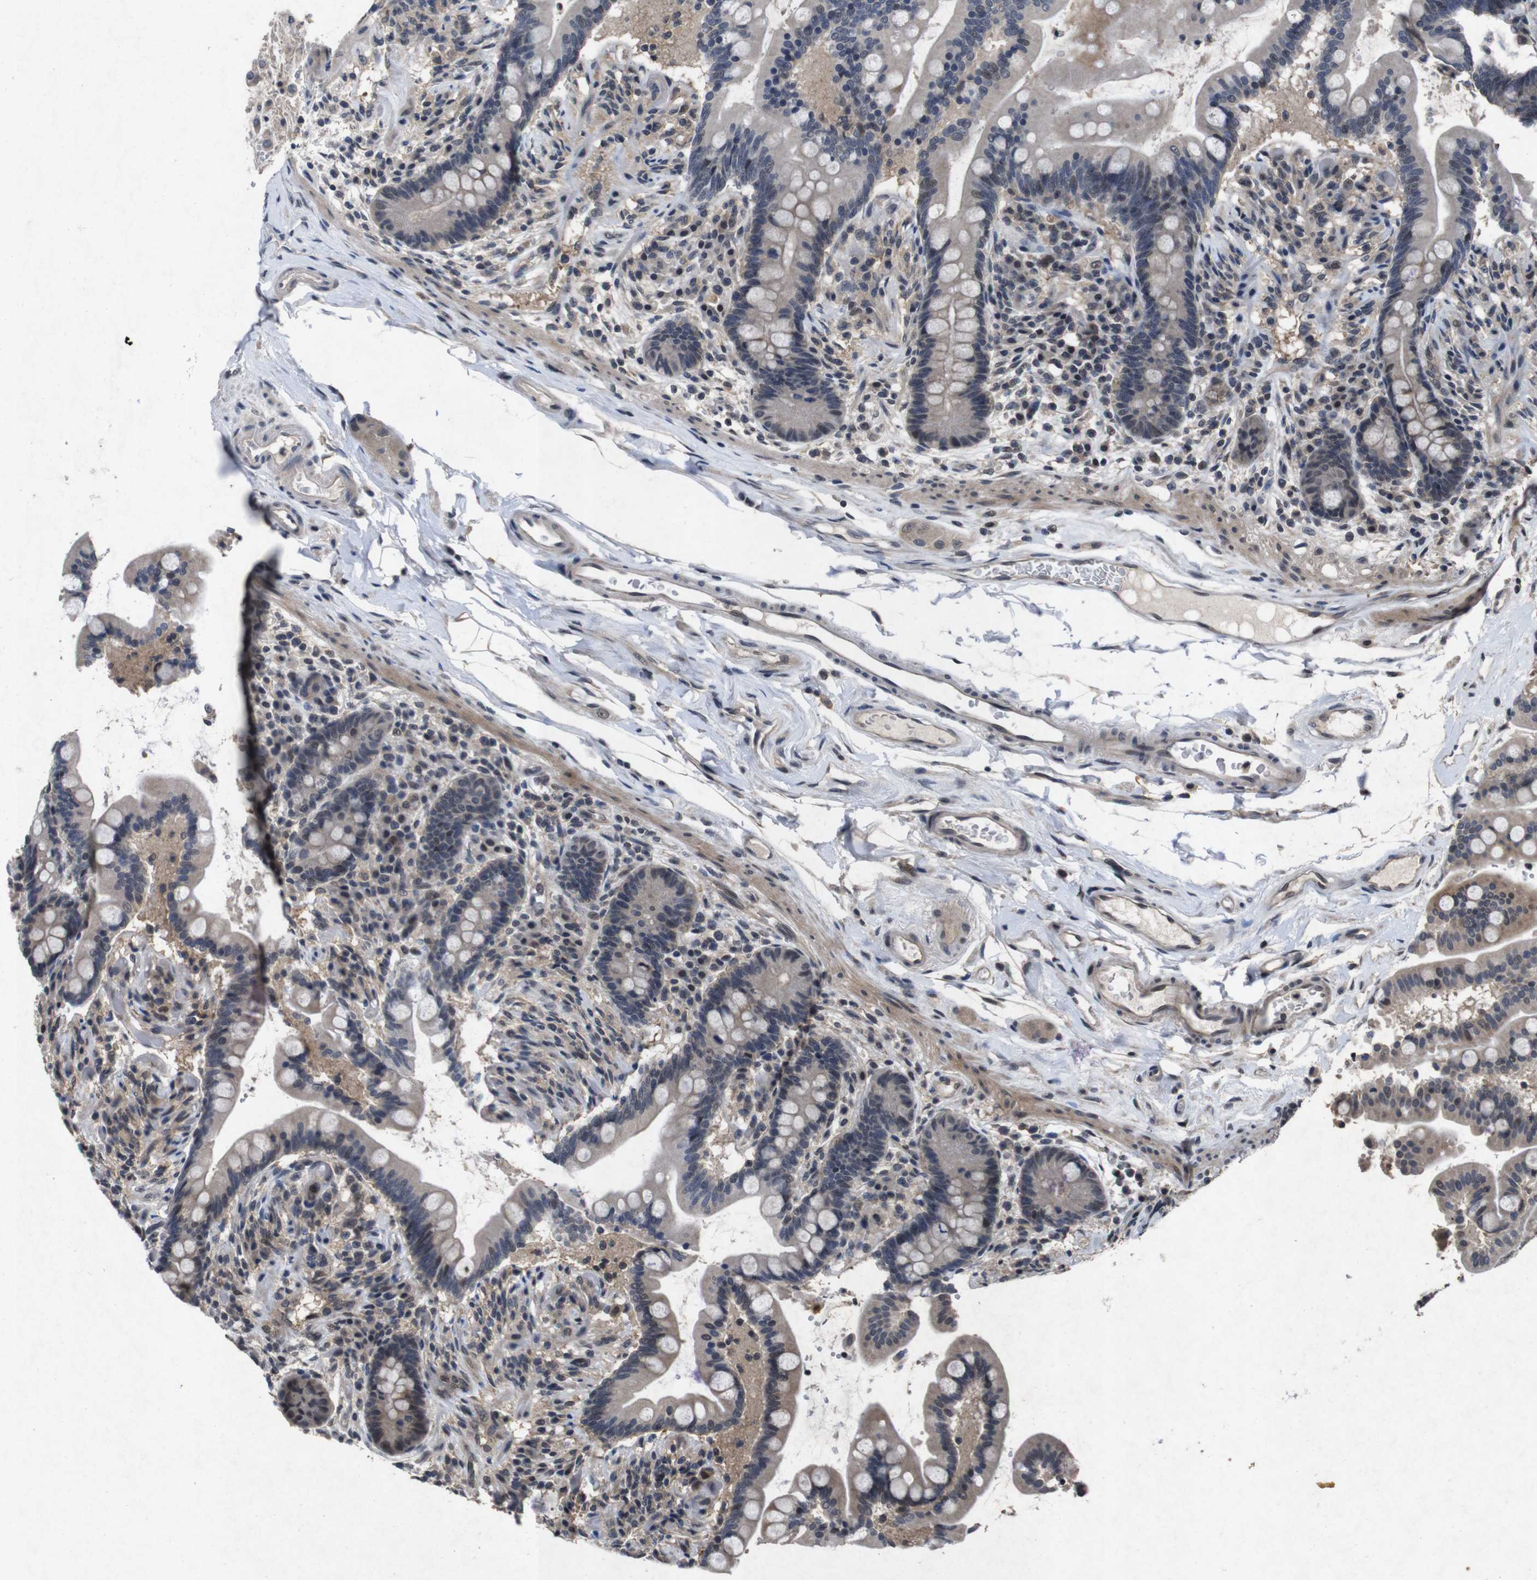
{"staining": {"intensity": "moderate", "quantity": "25%-75%", "location": "cytoplasmic/membranous,nuclear"}, "tissue": "colon", "cell_type": "Endothelial cells", "image_type": "normal", "snomed": [{"axis": "morphology", "description": "Normal tissue, NOS"}, {"axis": "topography", "description": "Colon"}], "caption": "This is an image of IHC staining of normal colon, which shows moderate positivity in the cytoplasmic/membranous,nuclear of endothelial cells.", "gene": "AKT3", "patient": {"sex": "male", "age": 73}}